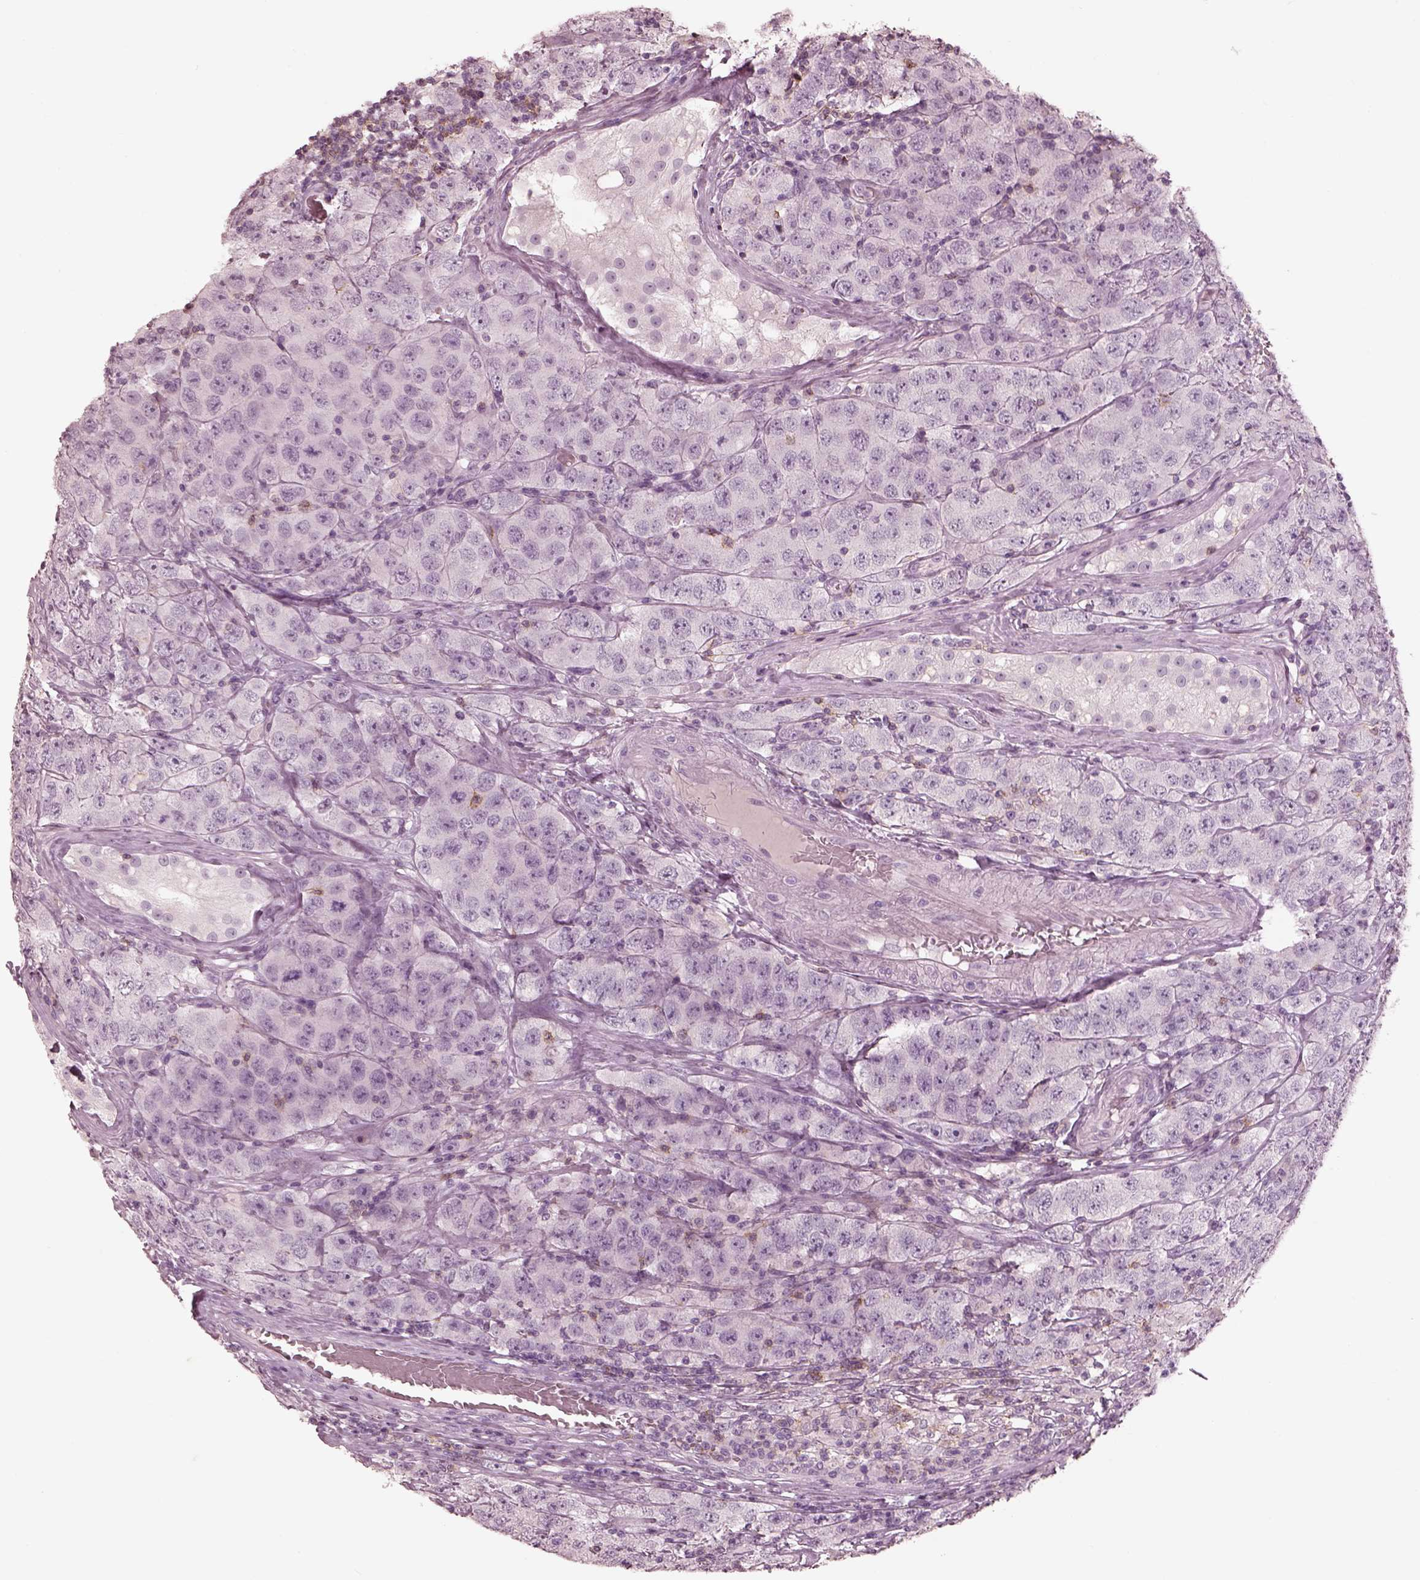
{"staining": {"intensity": "negative", "quantity": "none", "location": "none"}, "tissue": "testis cancer", "cell_type": "Tumor cells", "image_type": "cancer", "snomed": [{"axis": "morphology", "description": "Seminoma, NOS"}, {"axis": "topography", "description": "Testis"}], "caption": "A high-resolution micrograph shows IHC staining of testis cancer, which reveals no significant staining in tumor cells. (DAB (3,3'-diaminobenzidine) immunohistochemistry (IHC) visualized using brightfield microscopy, high magnification).", "gene": "PDCD1", "patient": {"sex": "male", "age": 52}}